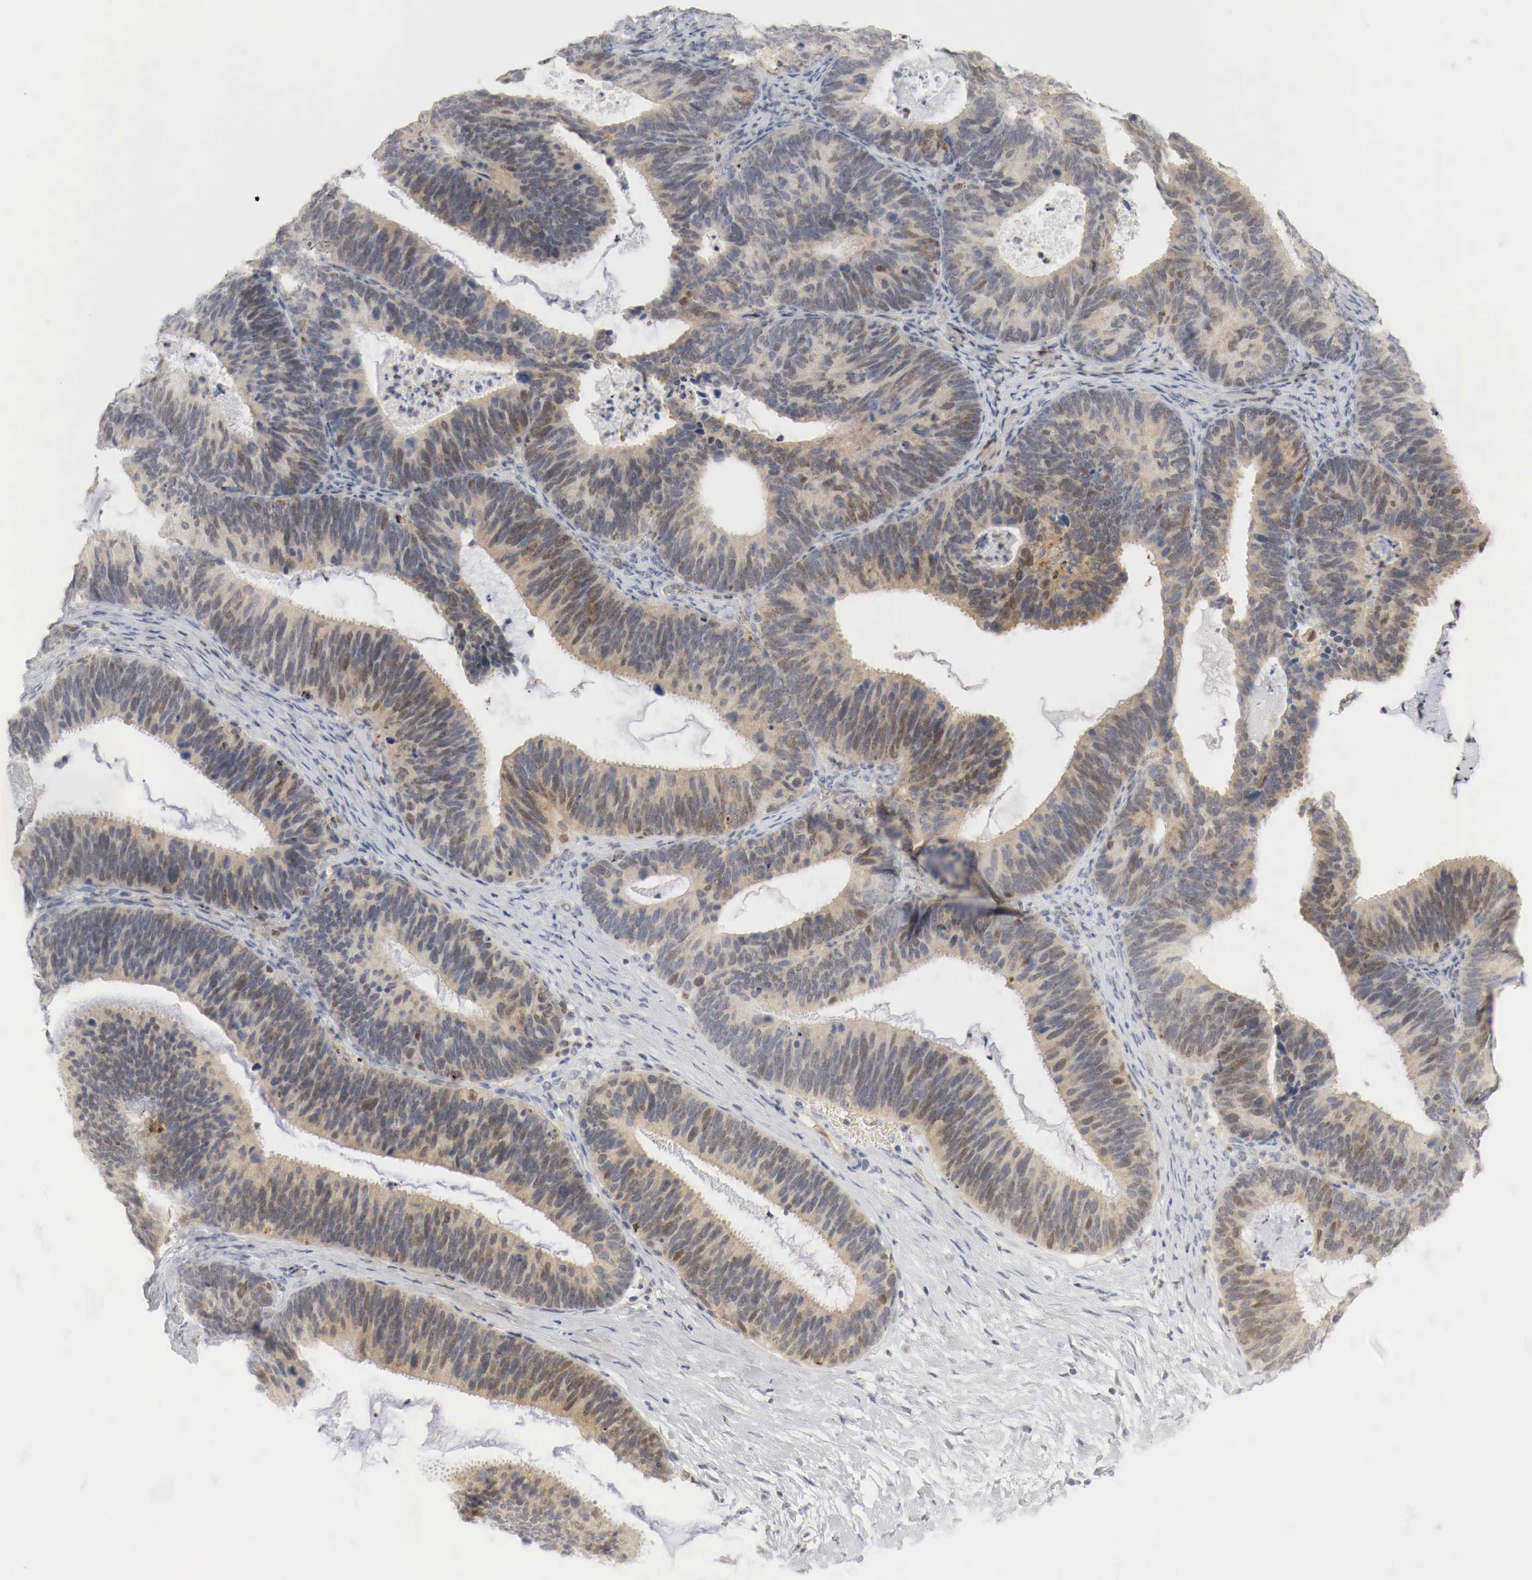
{"staining": {"intensity": "moderate", "quantity": "25%-75%", "location": "cytoplasmic/membranous,nuclear"}, "tissue": "ovarian cancer", "cell_type": "Tumor cells", "image_type": "cancer", "snomed": [{"axis": "morphology", "description": "Carcinoma, endometroid"}, {"axis": "topography", "description": "Ovary"}], "caption": "The photomicrograph demonstrates staining of endometroid carcinoma (ovarian), revealing moderate cytoplasmic/membranous and nuclear protein positivity (brown color) within tumor cells.", "gene": "MYC", "patient": {"sex": "female", "age": 52}}